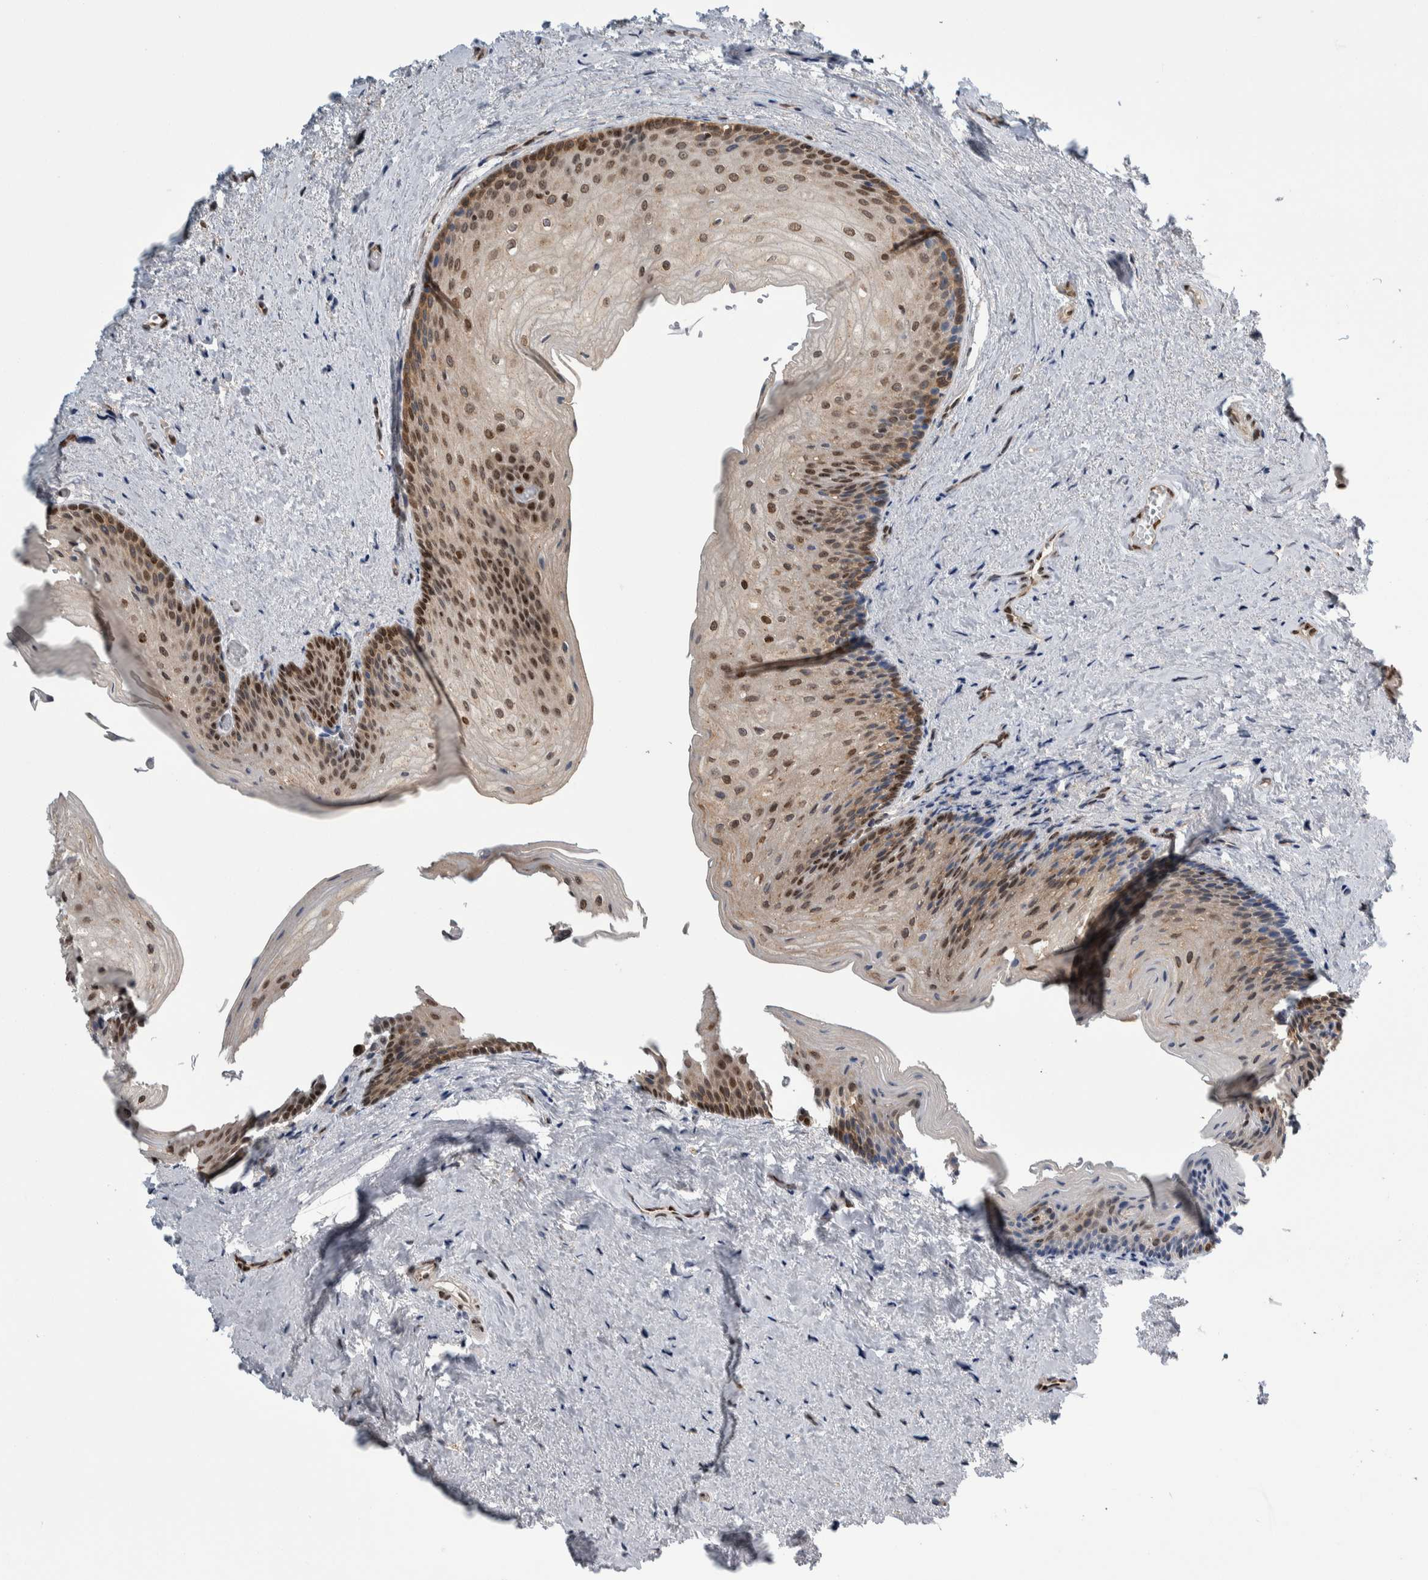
{"staining": {"intensity": "strong", "quantity": "25%-75%", "location": "cytoplasmic/membranous,nuclear"}, "tissue": "urinary bladder", "cell_type": "Urothelial cells", "image_type": "normal", "snomed": [{"axis": "morphology", "description": "Normal tissue, NOS"}, {"axis": "topography", "description": "Urinary bladder"}], "caption": "Immunohistochemical staining of benign human urinary bladder displays 25%-75% levels of strong cytoplasmic/membranous,nuclear protein expression in about 25%-75% of urothelial cells.", "gene": "TAX1BP1", "patient": {"sex": "female", "age": 67}}